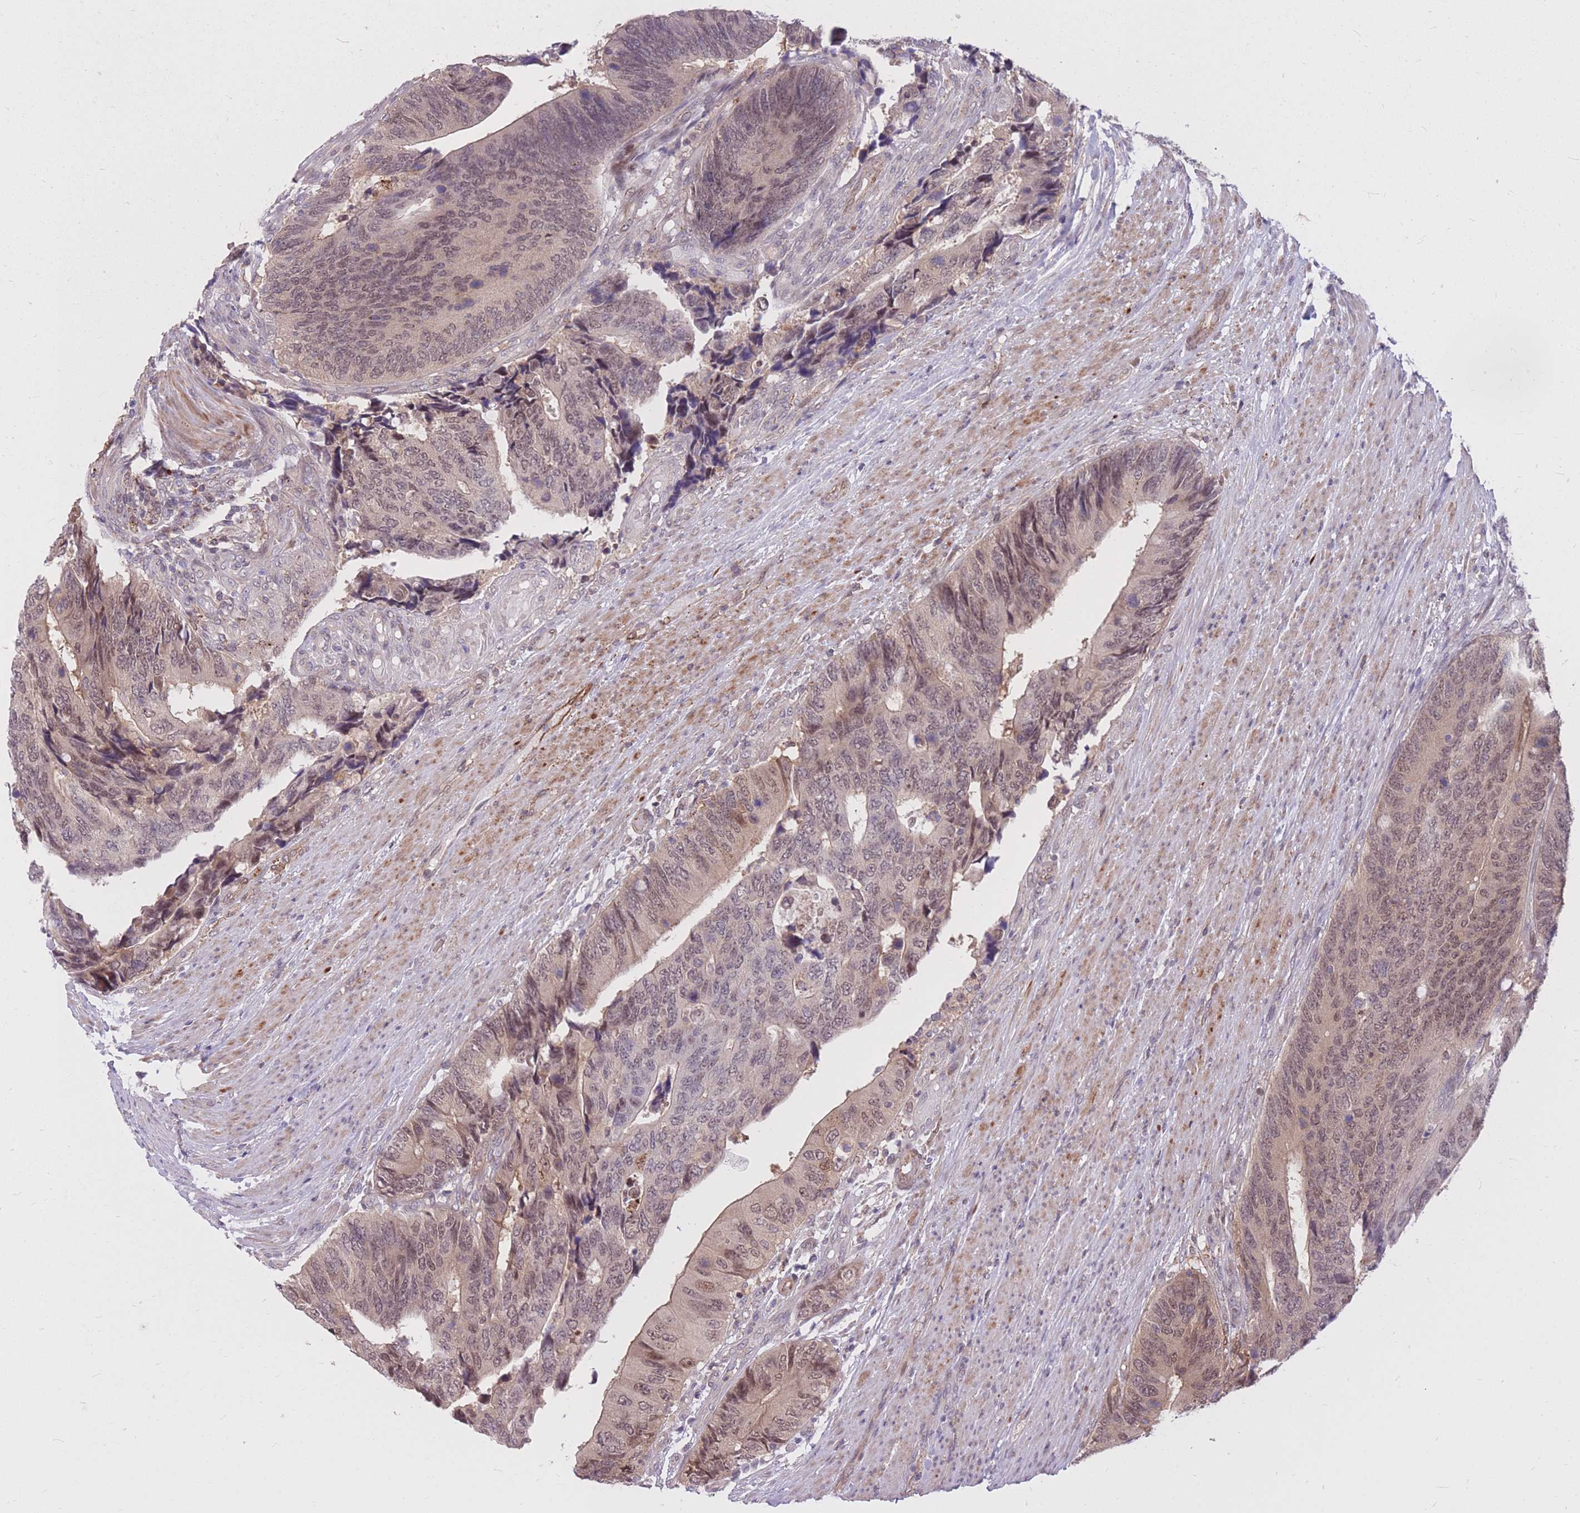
{"staining": {"intensity": "moderate", "quantity": ">75%", "location": "nuclear"}, "tissue": "colorectal cancer", "cell_type": "Tumor cells", "image_type": "cancer", "snomed": [{"axis": "morphology", "description": "Adenocarcinoma, NOS"}, {"axis": "topography", "description": "Colon"}], "caption": "This is an image of IHC staining of colorectal adenocarcinoma, which shows moderate positivity in the nuclear of tumor cells.", "gene": "TCF20", "patient": {"sex": "male", "age": 87}}